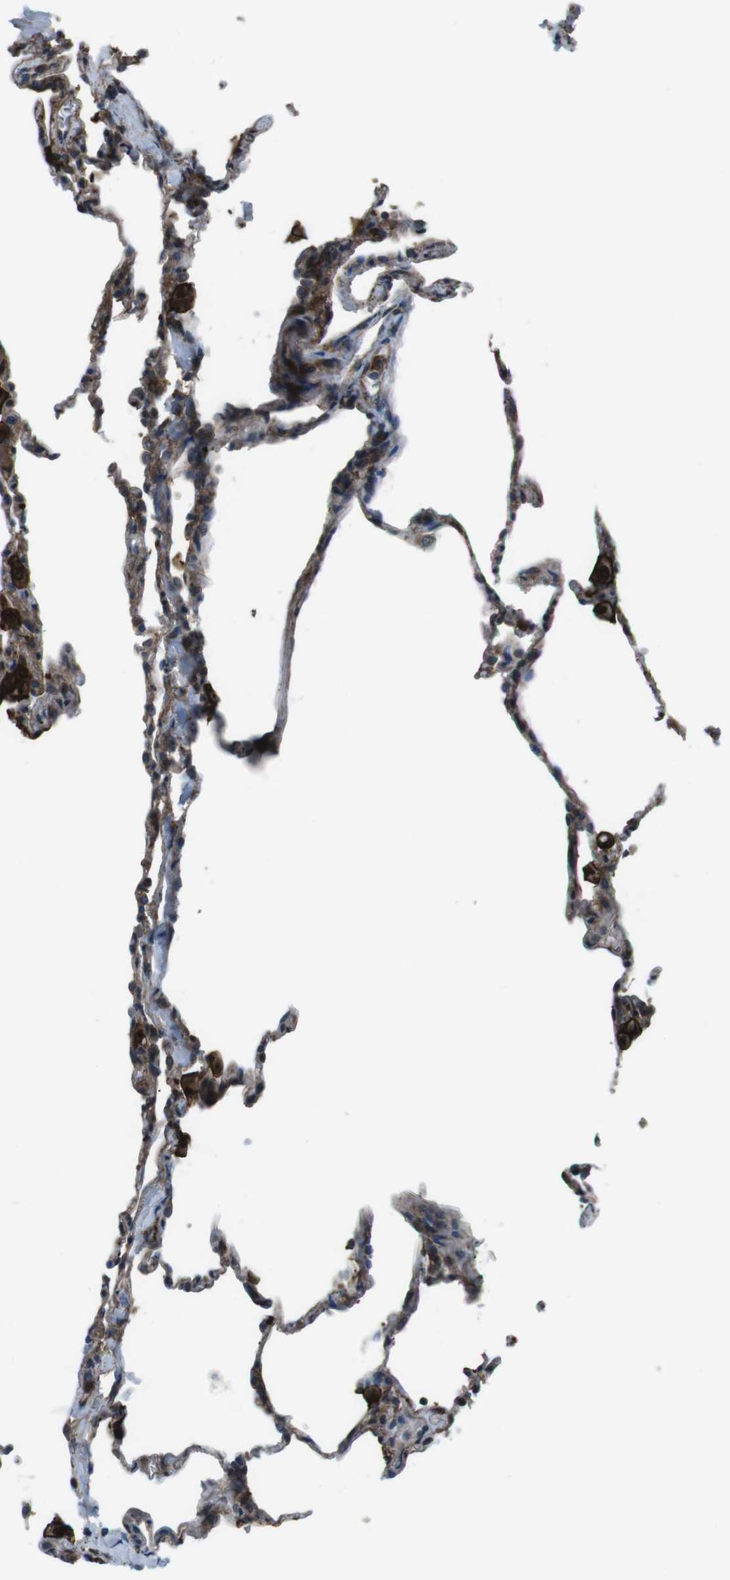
{"staining": {"intensity": "moderate", "quantity": "25%-75%", "location": "cytoplasmic/membranous"}, "tissue": "lung", "cell_type": "Alveolar cells", "image_type": "normal", "snomed": [{"axis": "morphology", "description": "Normal tissue, NOS"}, {"axis": "topography", "description": "Lung"}], "caption": "Protein staining shows moderate cytoplasmic/membranous expression in approximately 25%-75% of alveolar cells in benign lung.", "gene": "GDF10", "patient": {"sex": "male", "age": 59}}